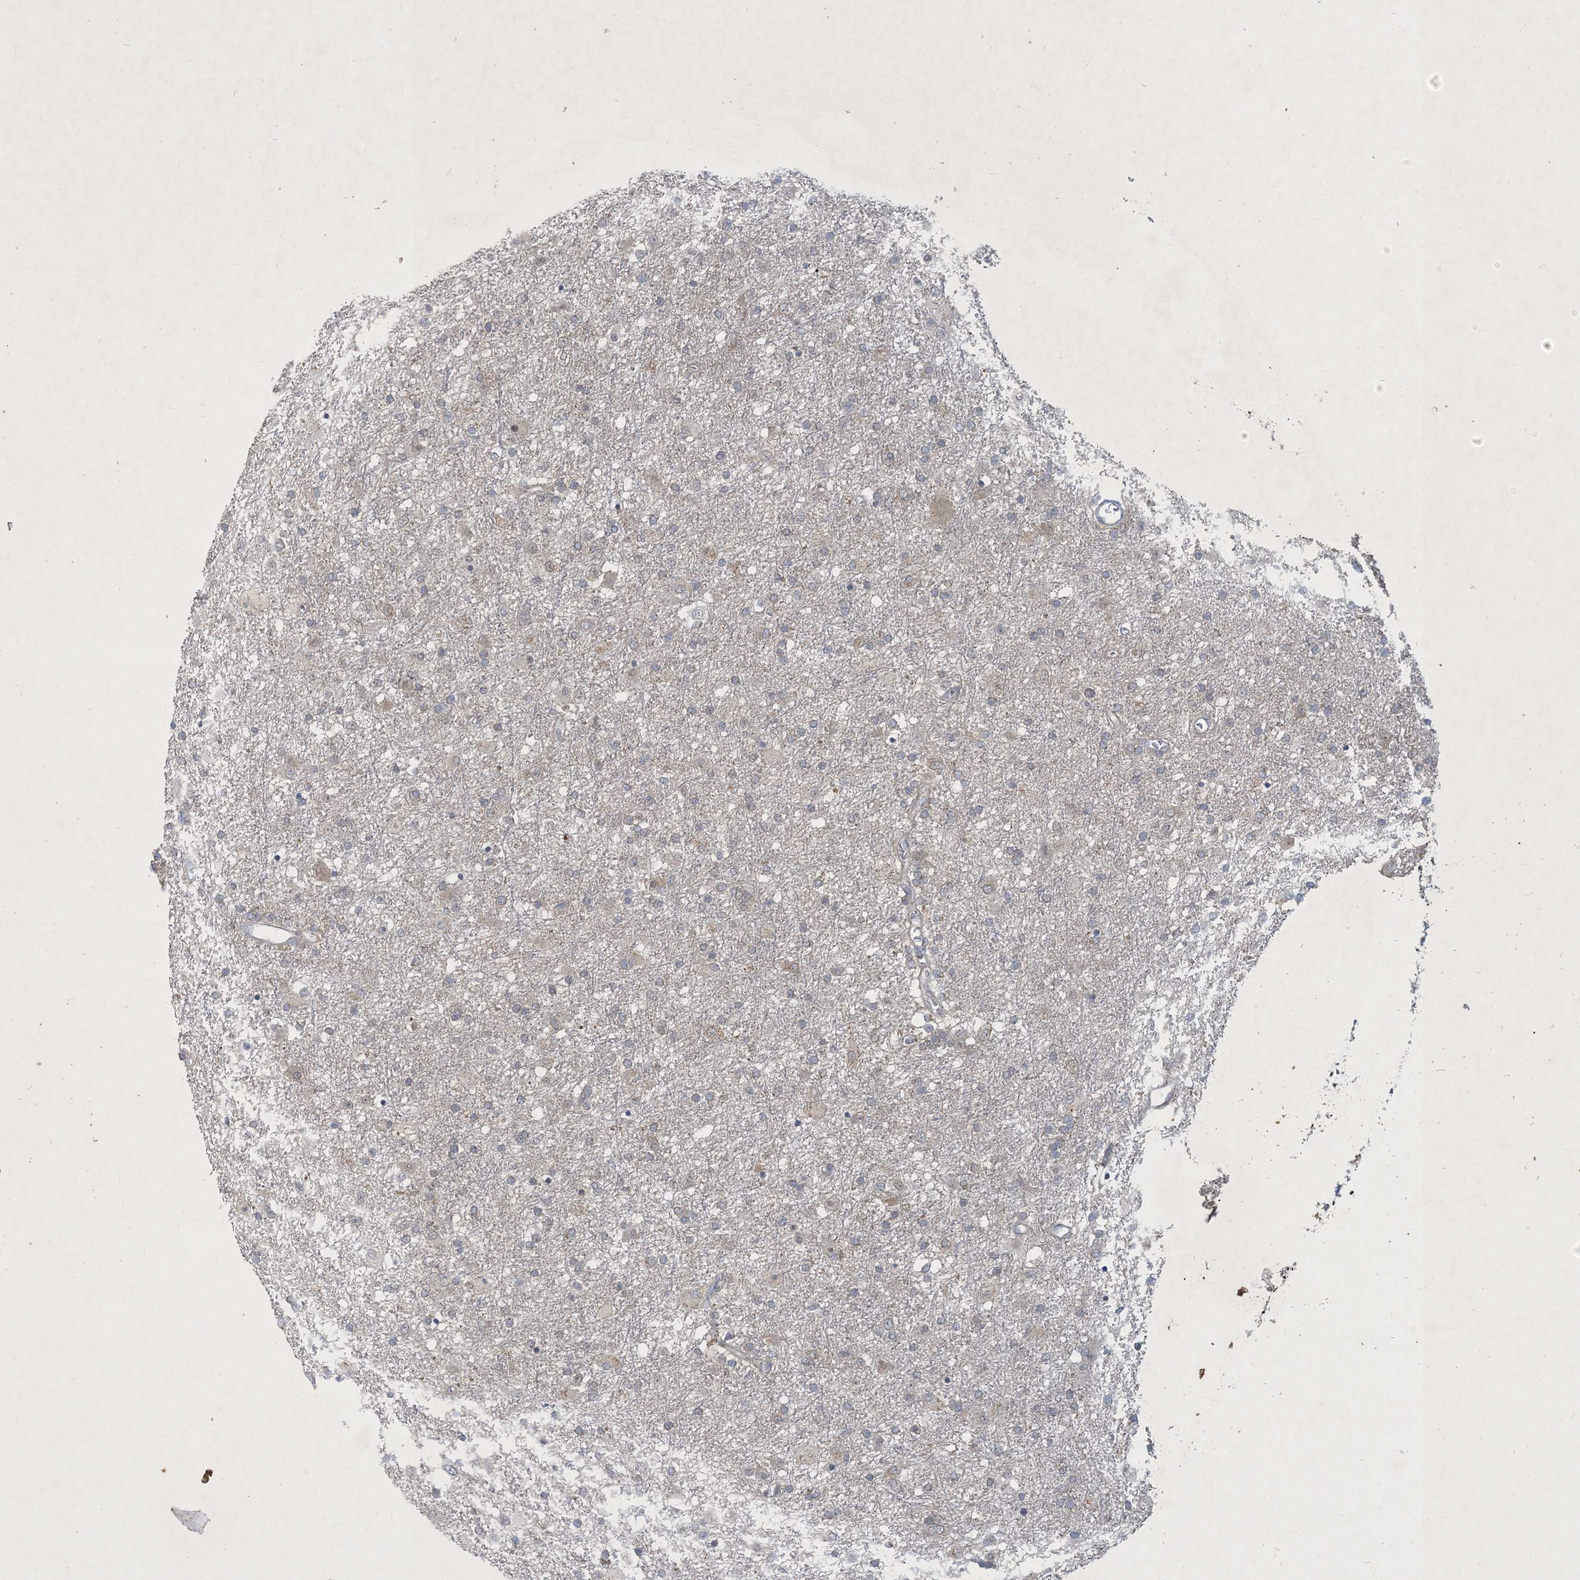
{"staining": {"intensity": "weak", "quantity": "<25%", "location": "cytoplasmic/membranous"}, "tissue": "glioma", "cell_type": "Tumor cells", "image_type": "cancer", "snomed": [{"axis": "morphology", "description": "Glioma, malignant, Low grade"}, {"axis": "topography", "description": "Brain"}], "caption": "Low-grade glioma (malignant) was stained to show a protein in brown. There is no significant positivity in tumor cells.", "gene": "CDS1", "patient": {"sex": "male", "age": 65}}